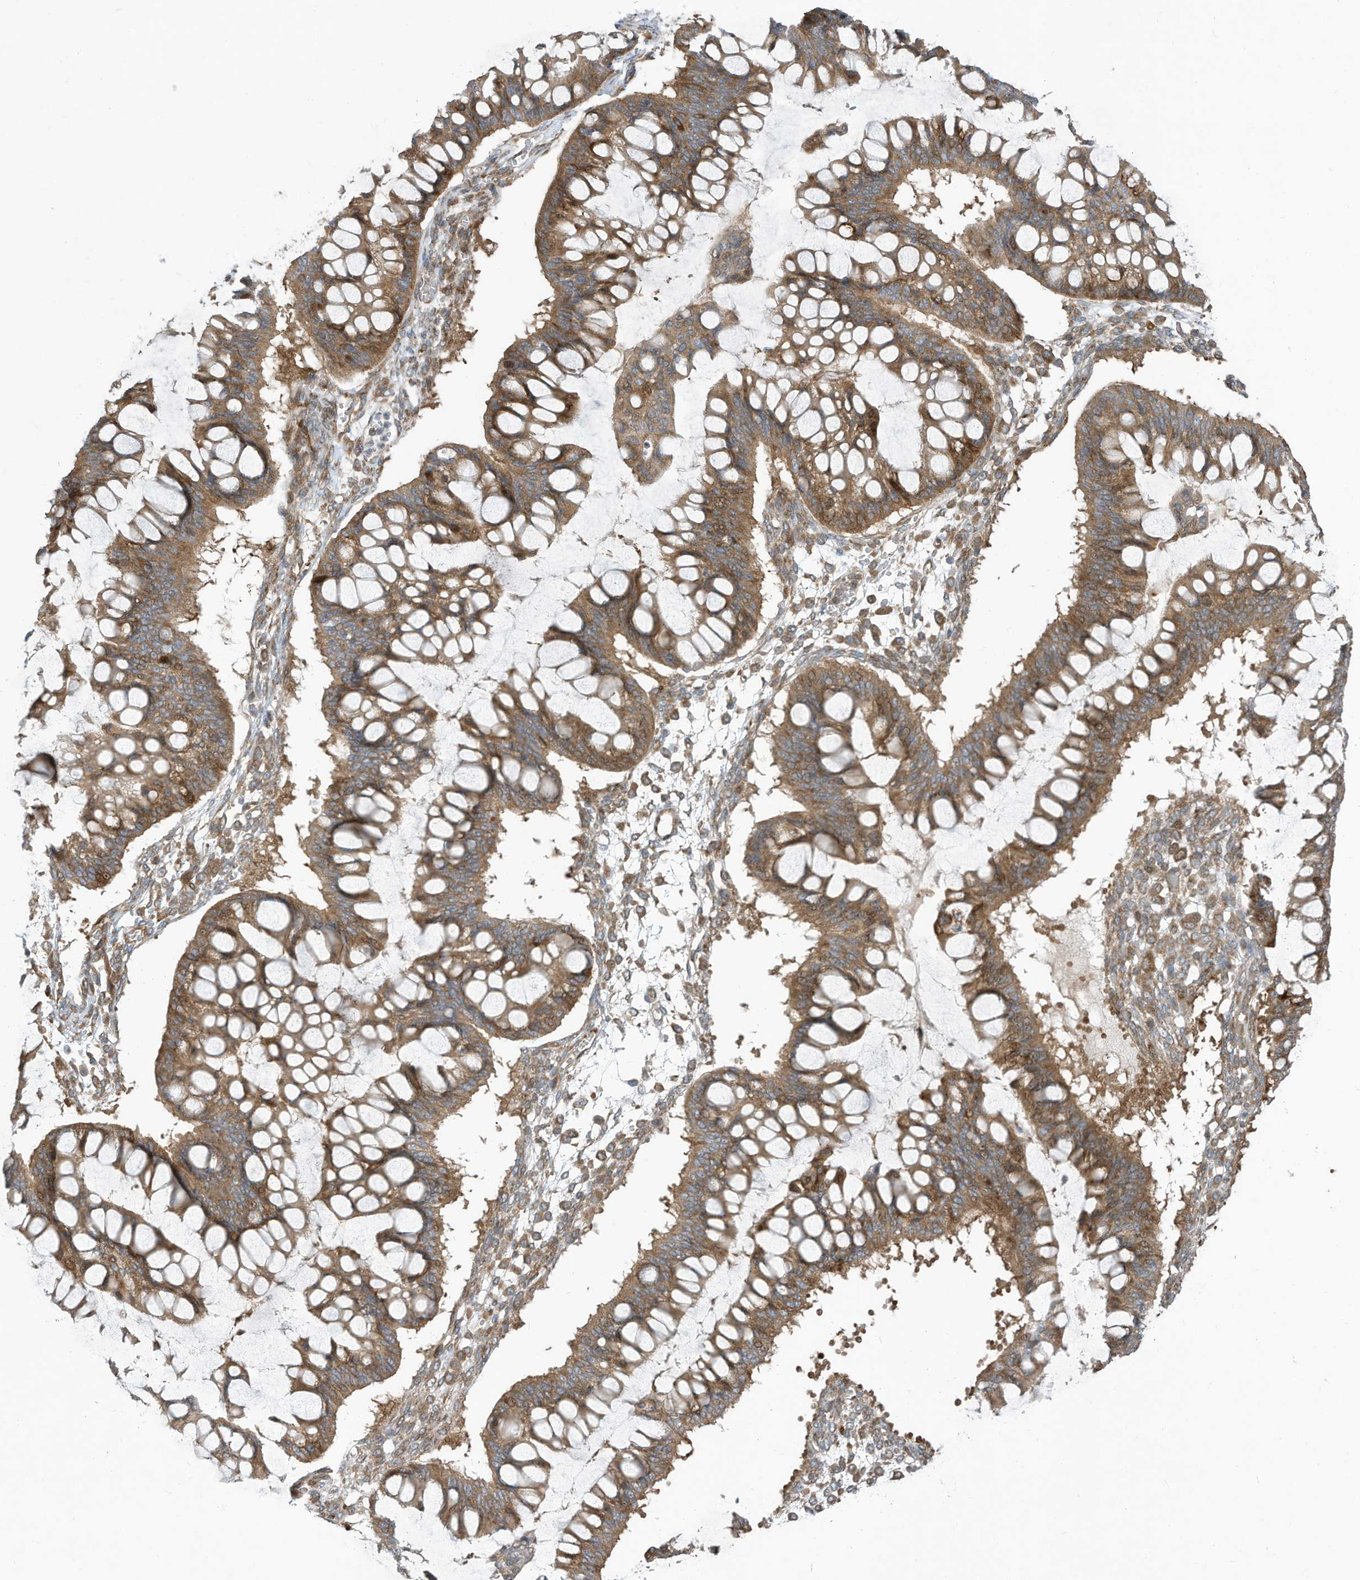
{"staining": {"intensity": "moderate", "quantity": ">75%", "location": "cytoplasmic/membranous"}, "tissue": "ovarian cancer", "cell_type": "Tumor cells", "image_type": "cancer", "snomed": [{"axis": "morphology", "description": "Cystadenocarcinoma, mucinous, NOS"}, {"axis": "topography", "description": "Ovary"}], "caption": "Human mucinous cystadenocarcinoma (ovarian) stained for a protein (brown) shows moderate cytoplasmic/membranous positive positivity in approximately >75% of tumor cells.", "gene": "USE1", "patient": {"sex": "female", "age": 73}}